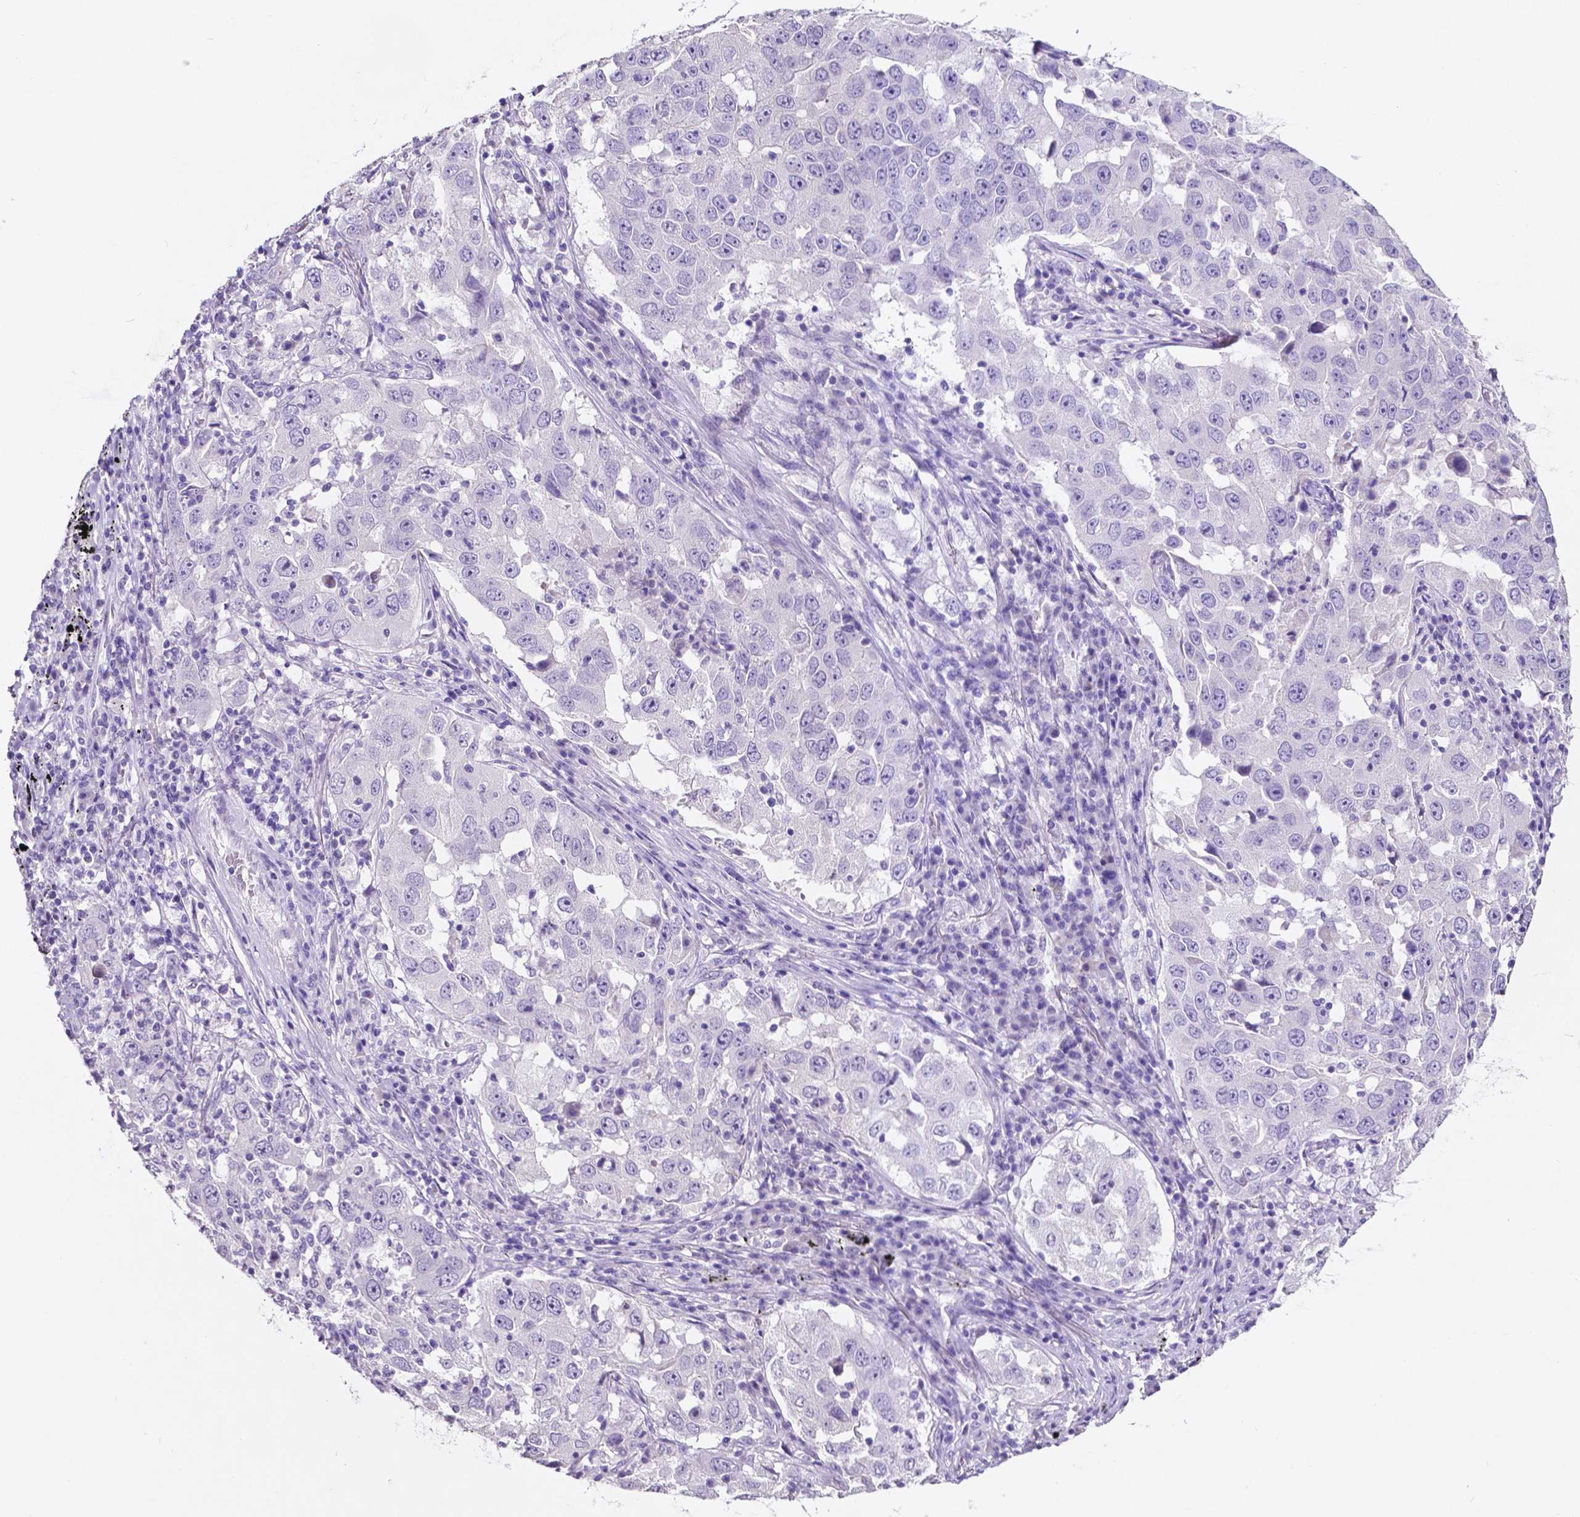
{"staining": {"intensity": "negative", "quantity": "none", "location": "none"}, "tissue": "lung cancer", "cell_type": "Tumor cells", "image_type": "cancer", "snomed": [{"axis": "morphology", "description": "Adenocarcinoma, NOS"}, {"axis": "topography", "description": "Lung"}], "caption": "High power microscopy photomicrograph of an immunohistochemistry (IHC) micrograph of lung adenocarcinoma, revealing no significant staining in tumor cells.", "gene": "SLC22A2", "patient": {"sex": "male", "age": 73}}